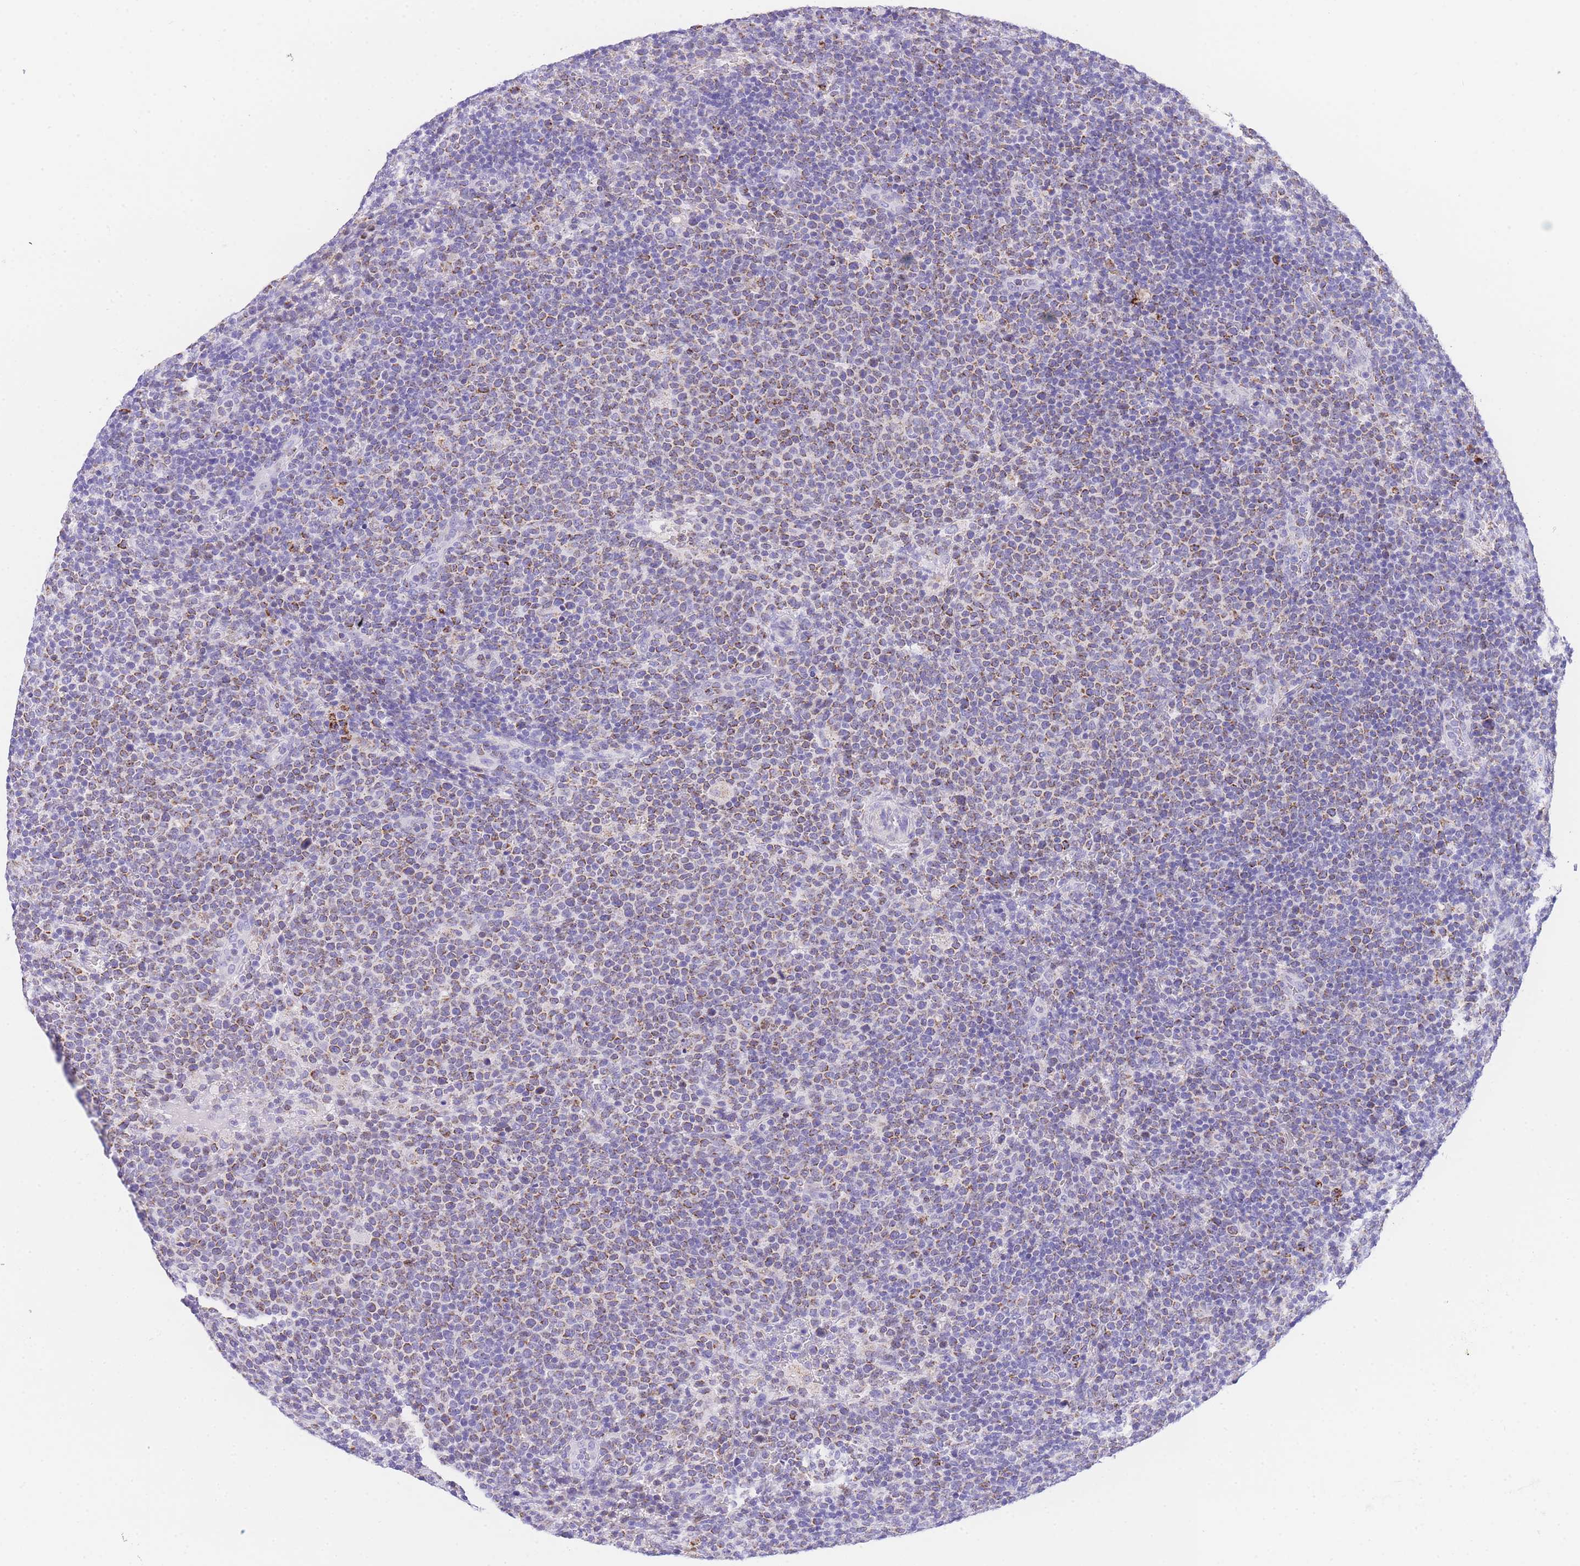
{"staining": {"intensity": "moderate", "quantity": "25%-75%", "location": "cytoplasmic/membranous"}, "tissue": "lymphoma", "cell_type": "Tumor cells", "image_type": "cancer", "snomed": [{"axis": "morphology", "description": "Malignant lymphoma, non-Hodgkin's type, High grade"}, {"axis": "topography", "description": "Lymph node"}], "caption": "Lymphoma tissue demonstrates moderate cytoplasmic/membranous positivity in approximately 25%-75% of tumor cells", "gene": "NKD2", "patient": {"sex": "male", "age": 61}}